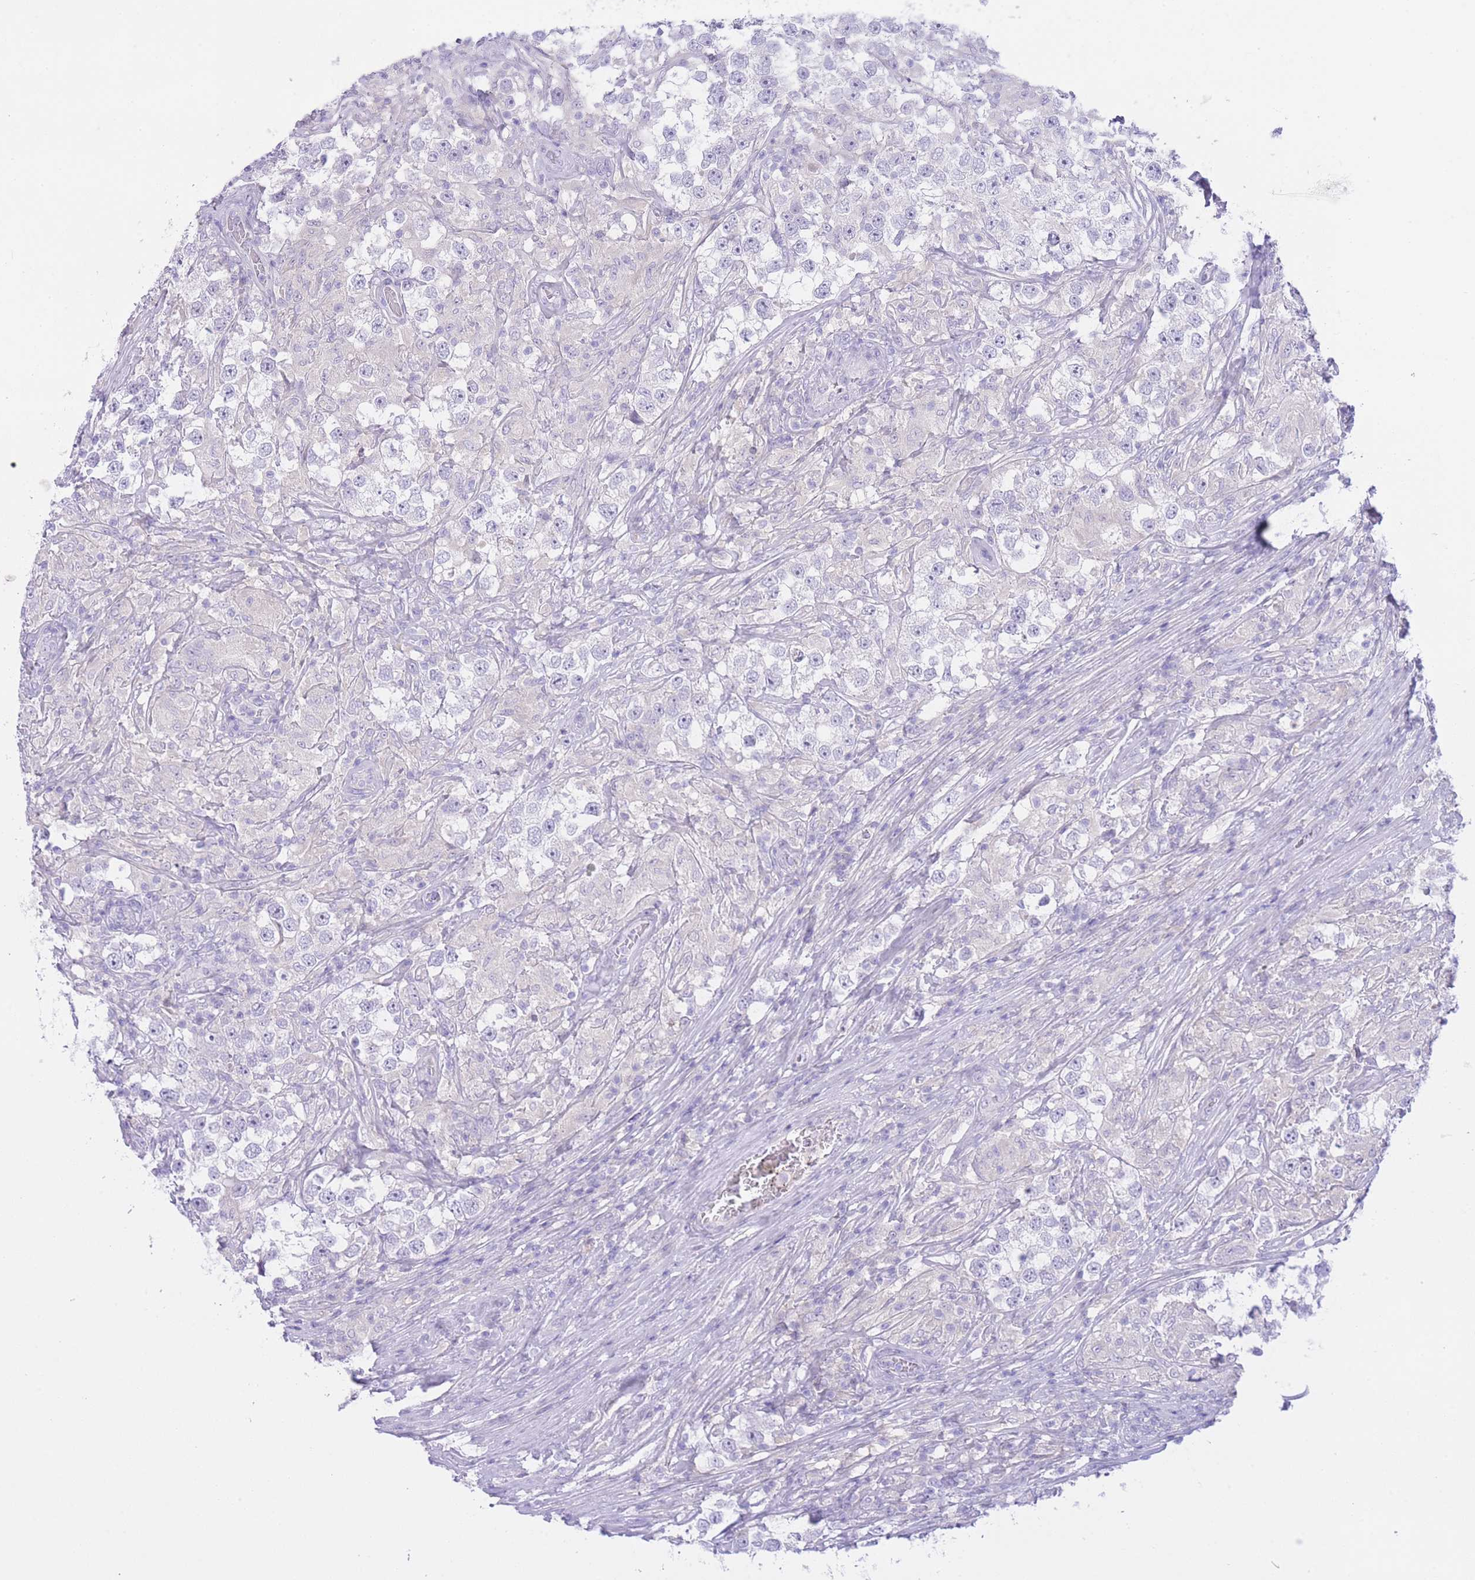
{"staining": {"intensity": "negative", "quantity": "none", "location": "none"}, "tissue": "testis cancer", "cell_type": "Tumor cells", "image_type": "cancer", "snomed": [{"axis": "morphology", "description": "Seminoma, NOS"}, {"axis": "topography", "description": "Testis"}], "caption": "Photomicrograph shows no protein positivity in tumor cells of testis cancer (seminoma) tissue. The staining is performed using DAB (3,3'-diaminobenzidine) brown chromogen with nuclei counter-stained in using hematoxylin.", "gene": "ZNF212", "patient": {"sex": "male", "age": 46}}